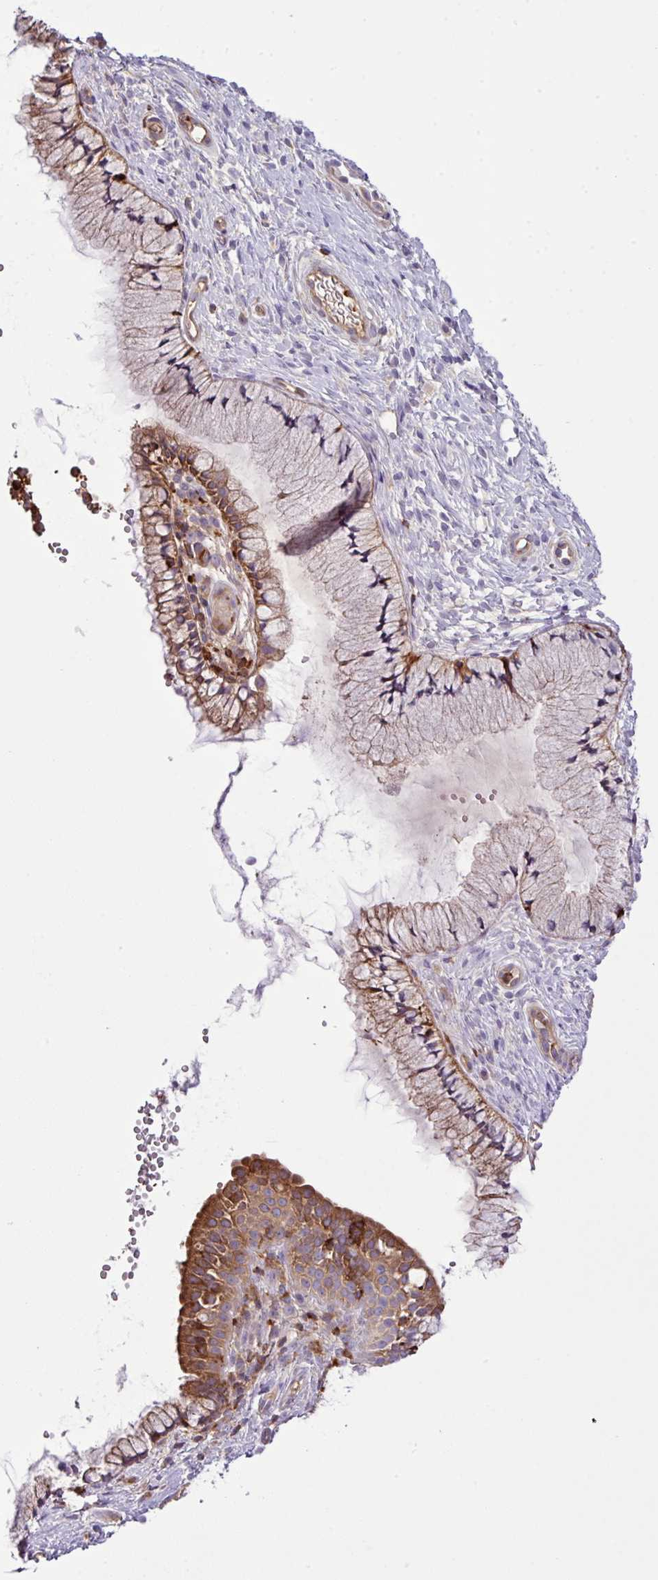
{"staining": {"intensity": "moderate", "quantity": "<25%", "location": "cytoplasmic/membranous"}, "tissue": "cervix", "cell_type": "Glandular cells", "image_type": "normal", "snomed": [{"axis": "morphology", "description": "Normal tissue, NOS"}, {"axis": "topography", "description": "Cervix"}], "caption": "Unremarkable cervix shows moderate cytoplasmic/membranous expression in approximately <25% of glandular cells, visualized by immunohistochemistry.", "gene": "PGAP6", "patient": {"sex": "female", "age": 36}}